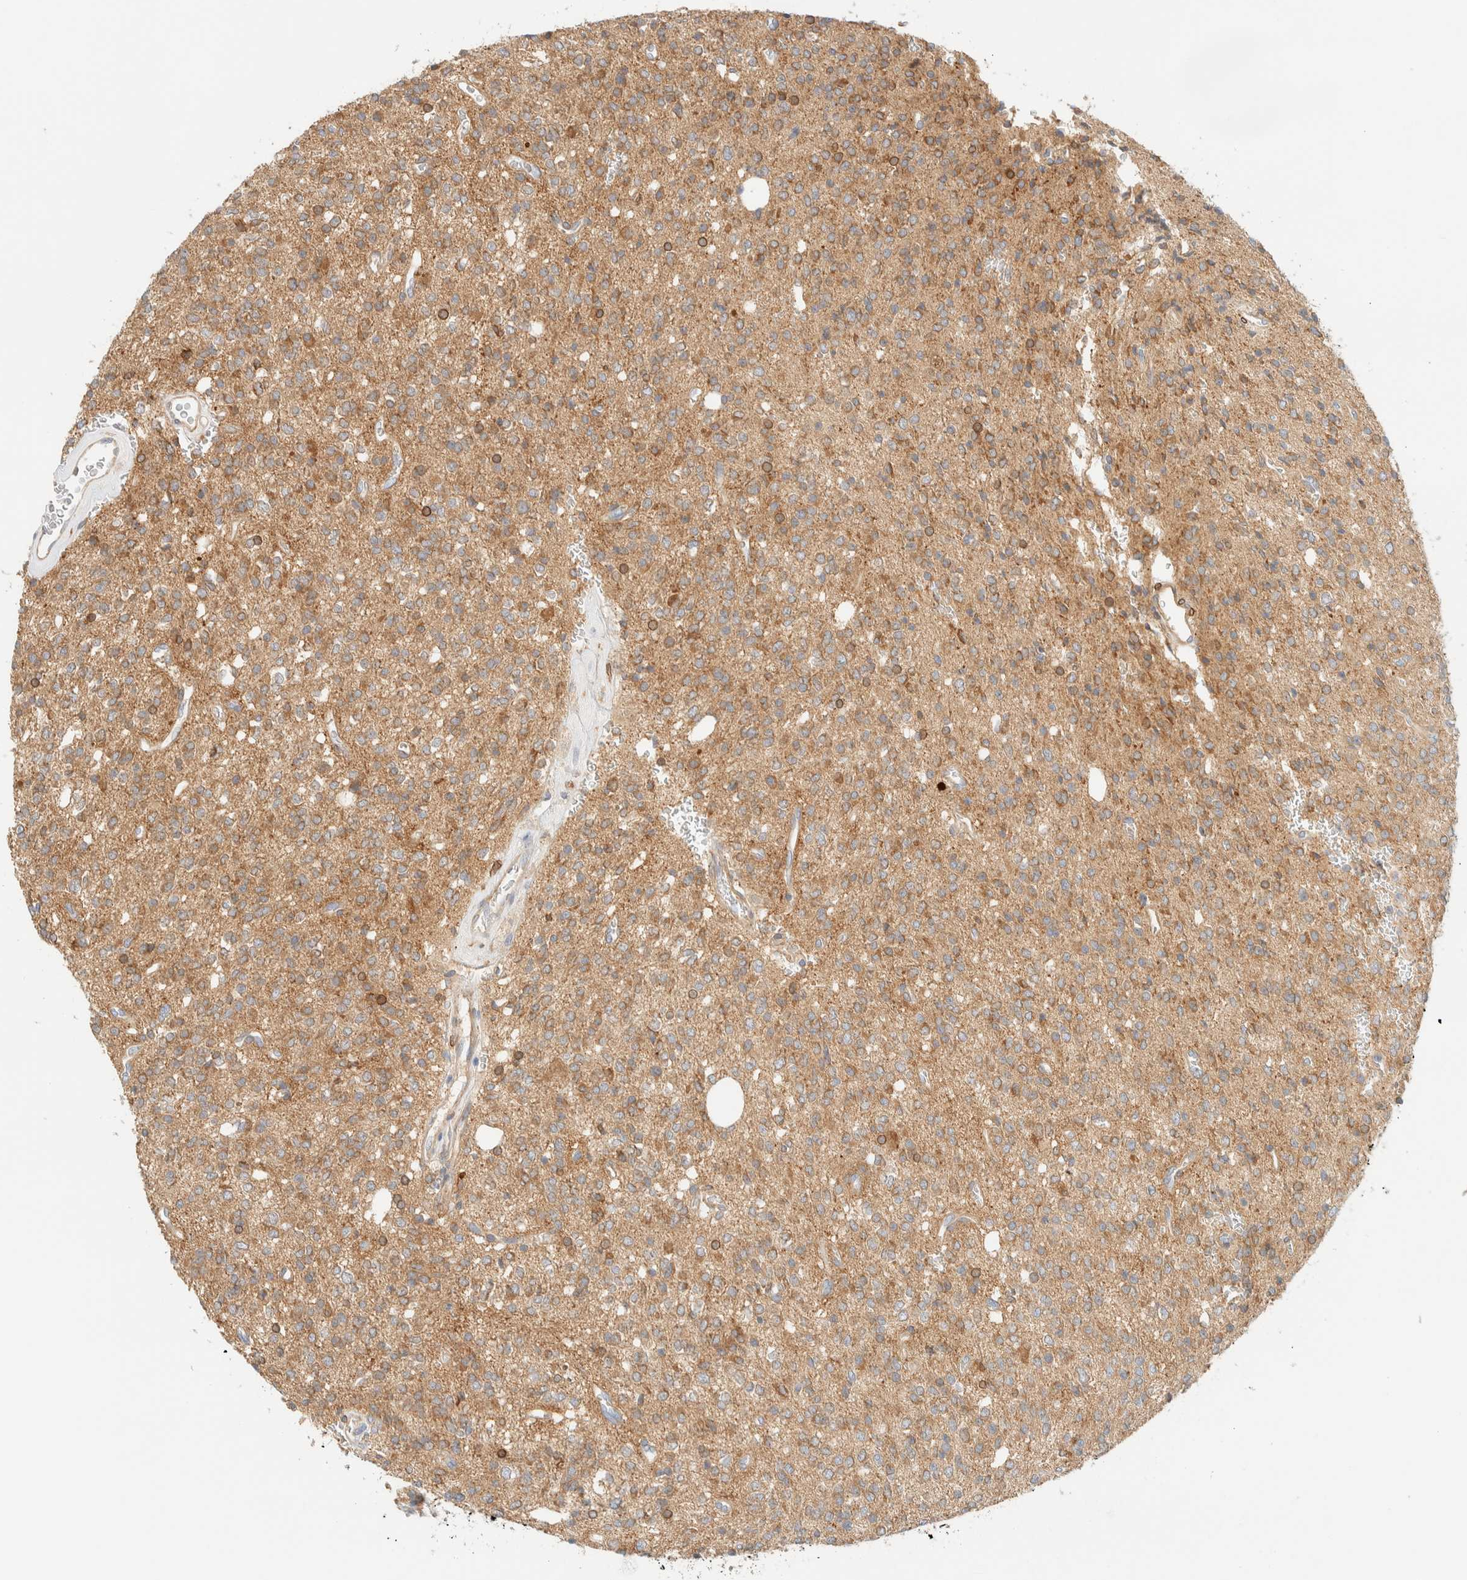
{"staining": {"intensity": "moderate", "quantity": ">75%", "location": "cytoplasmic/membranous"}, "tissue": "glioma", "cell_type": "Tumor cells", "image_type": "cancer", "snomed": [{"axis": "morphology", "description": "Glioma, malignant, High grade"}, {"axis": "topography", "description": "Brain"}], "caption": "Immunohistochemistry (IHC) of human glioma demonstrates medium levels of moderate cytoplasmic/membranous positivity in about >75% of tumor cells.", "gene": "NT5C", "patient": {"sex": "male", "age": 34}}